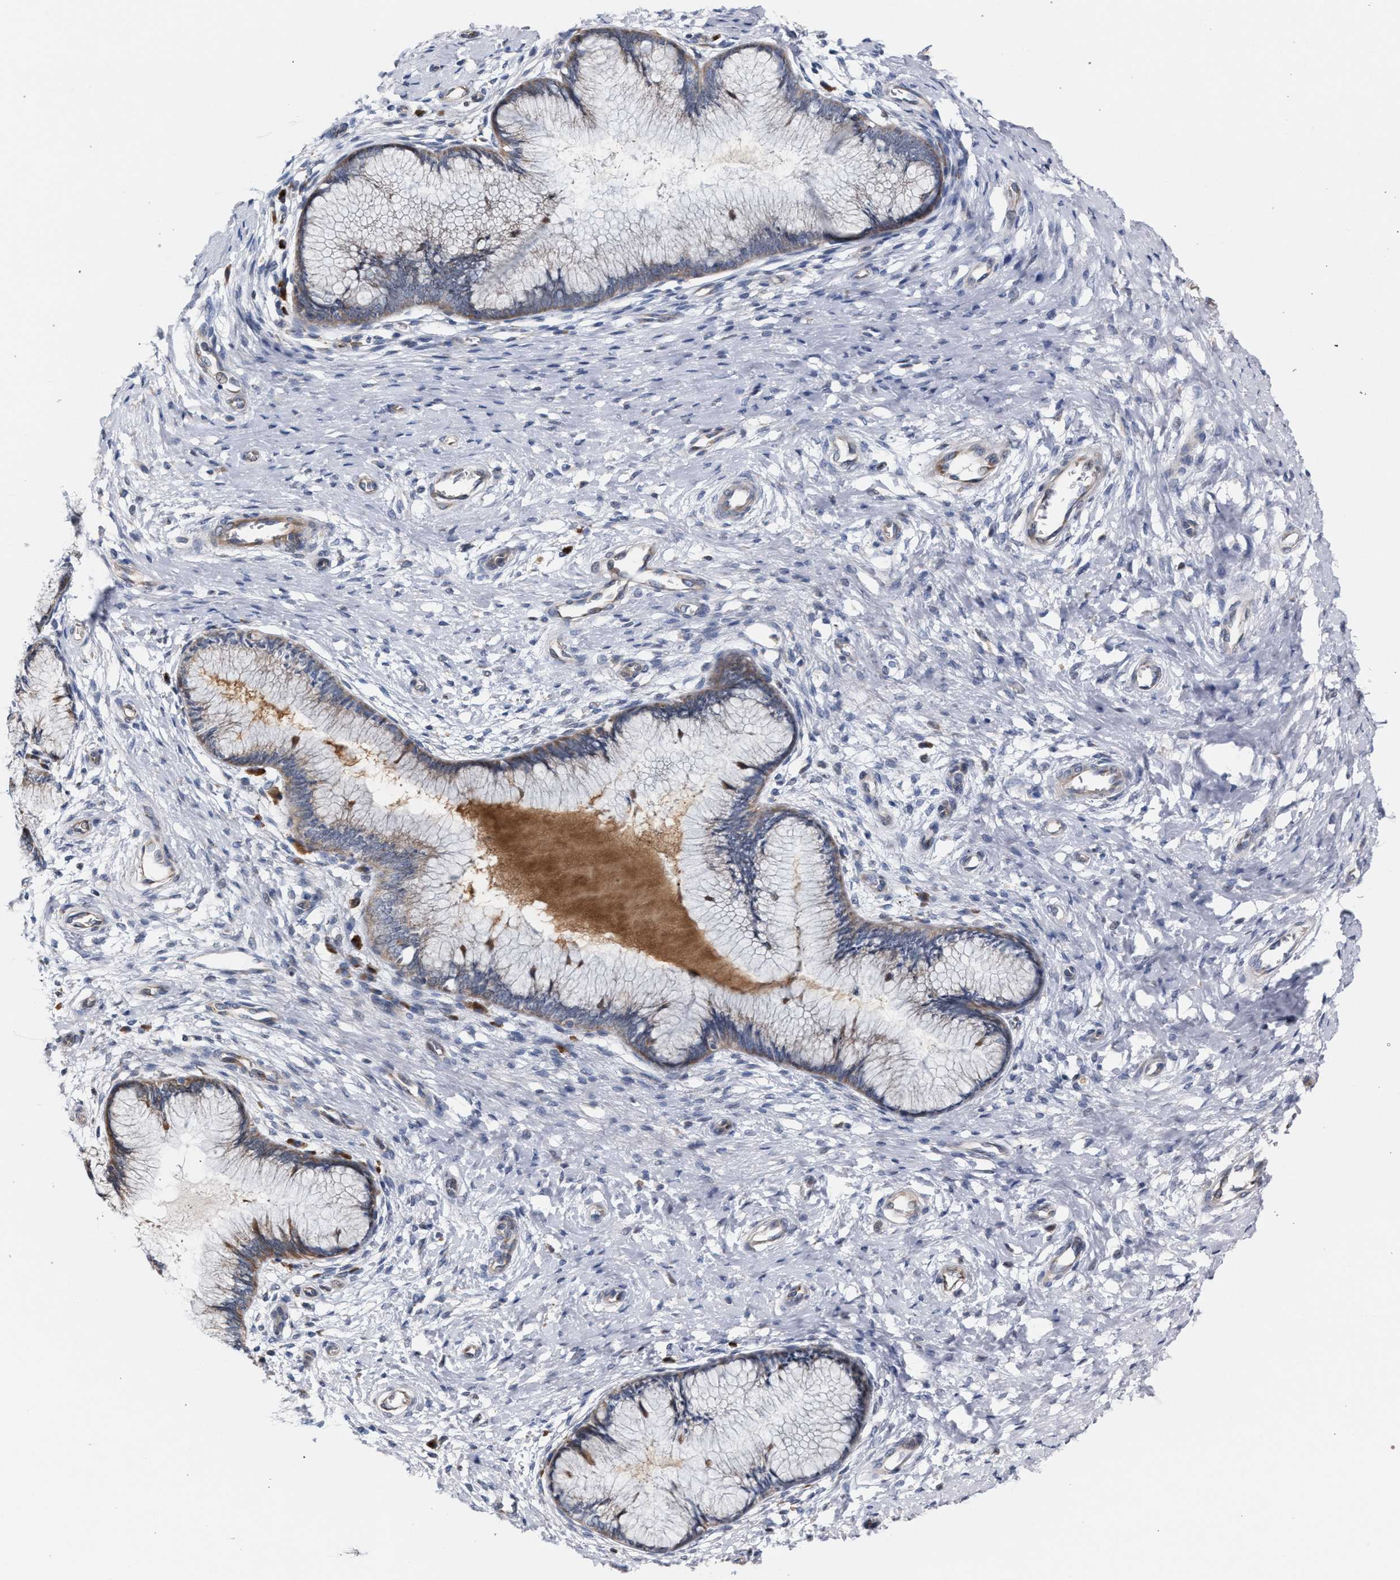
{"staining": {"intensity": "weak", "quantity": ">75%", "location": "cytoplasmic/membranous"}, "tissue": "cervix", "cell_type": "Glandular cells", "image_type": "normal", "snomed": [{"axis": "morphology", "description": "Normal tissue, NOS"}, {"axis": "topography", "description": "Cervix"}], "caption": "Benign cervix displays weak cytoplasmic/membranous positivity in about >75% of glandular cells, visualized by immunohistochemistry.", "gene": "RNF135", "patient": {"sex": "female", "age": 55}}